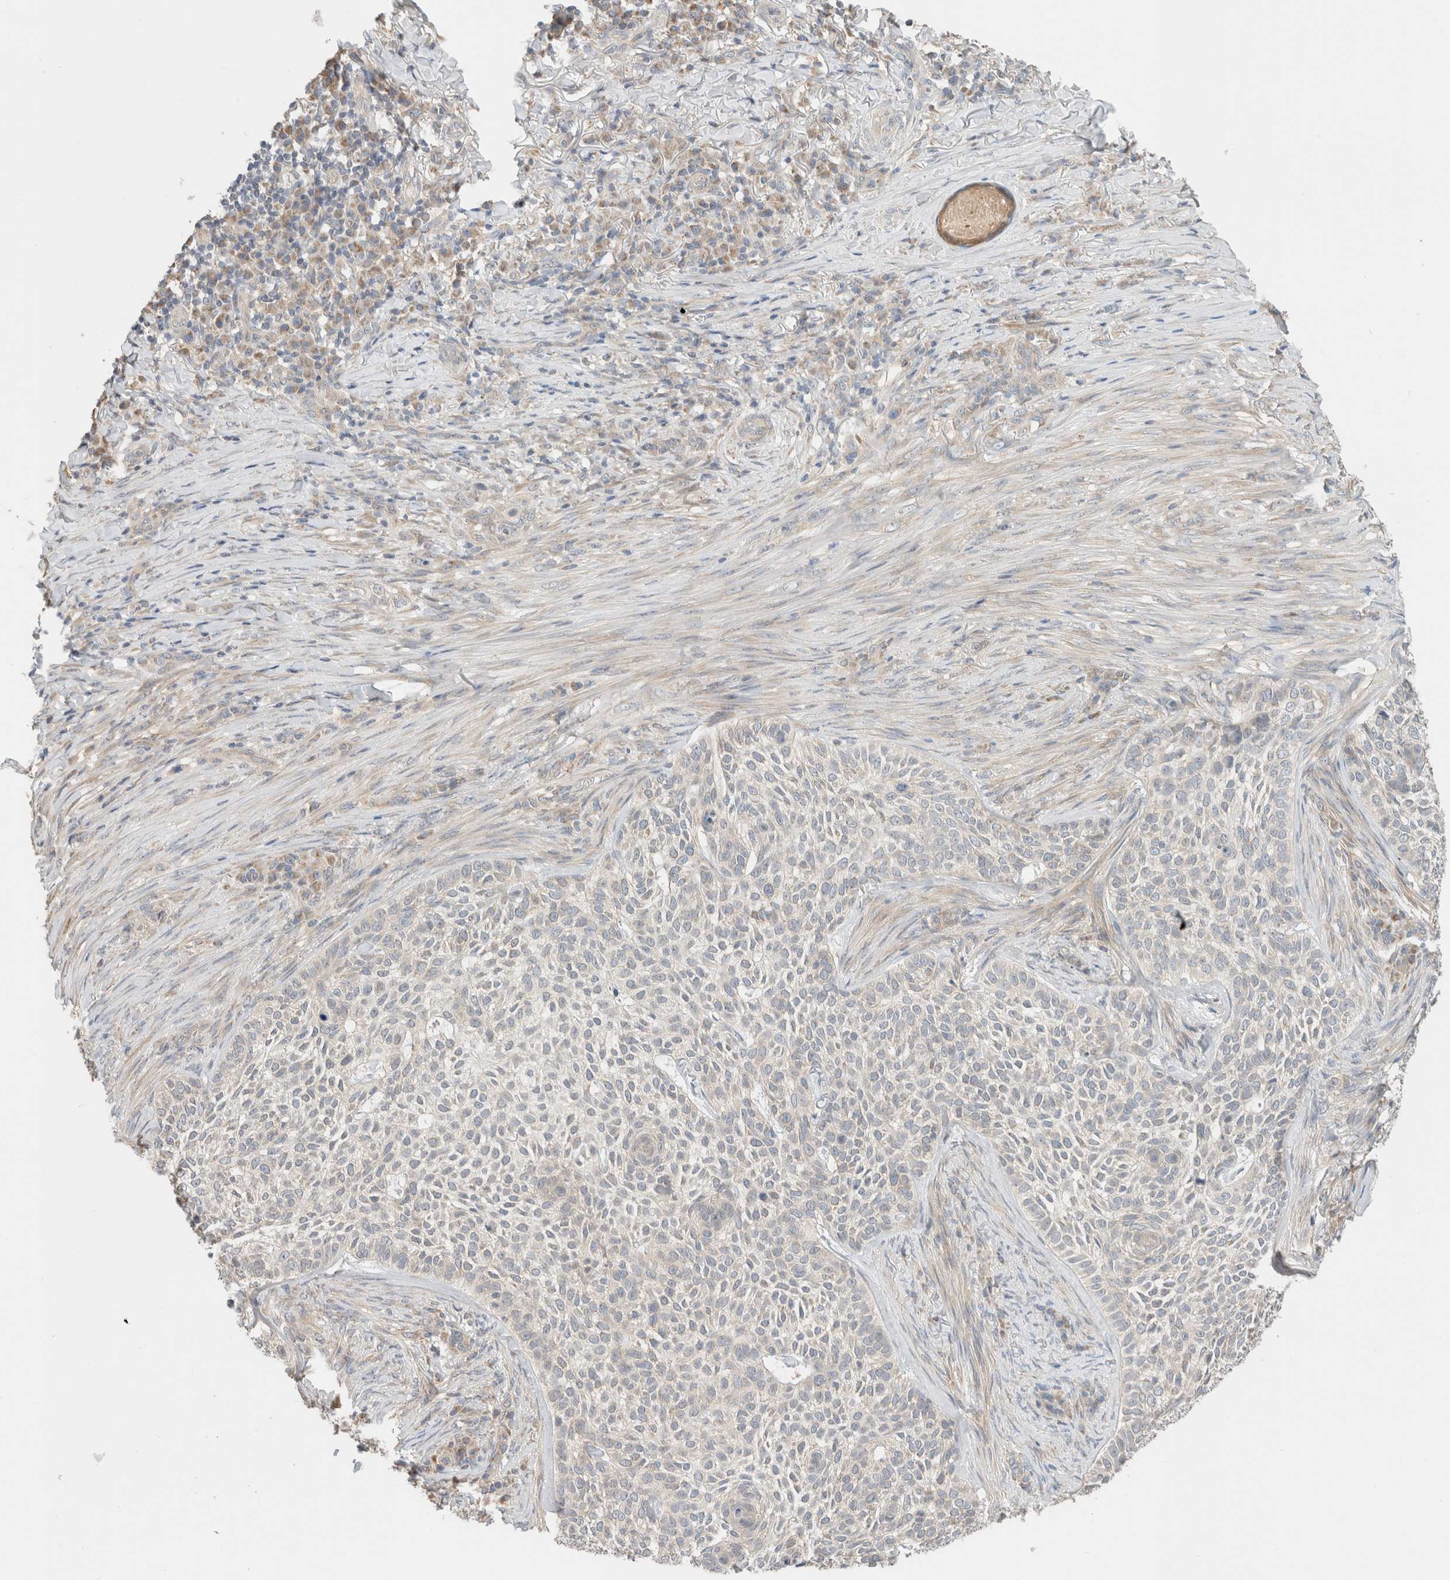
{"staining": {"intensity": "negative", "quantity": "none", "location": "none"}, "tissue": "skin cancer", "cell_type": "Tumor cells", "image_type": "cancer", "snomed": [{"axis": "morphology", "description": "Basal cell carcinoma"}, {"axis": "topography", "description": "Skin"}], "caption": "An IHC micrograph of basal cell carcinoma (skin) is shown. There is no staining in tumor cells of basal cell carcinoma (skin).", "gene": "CA13", "patient": {"sex": "female", "age": 64}}